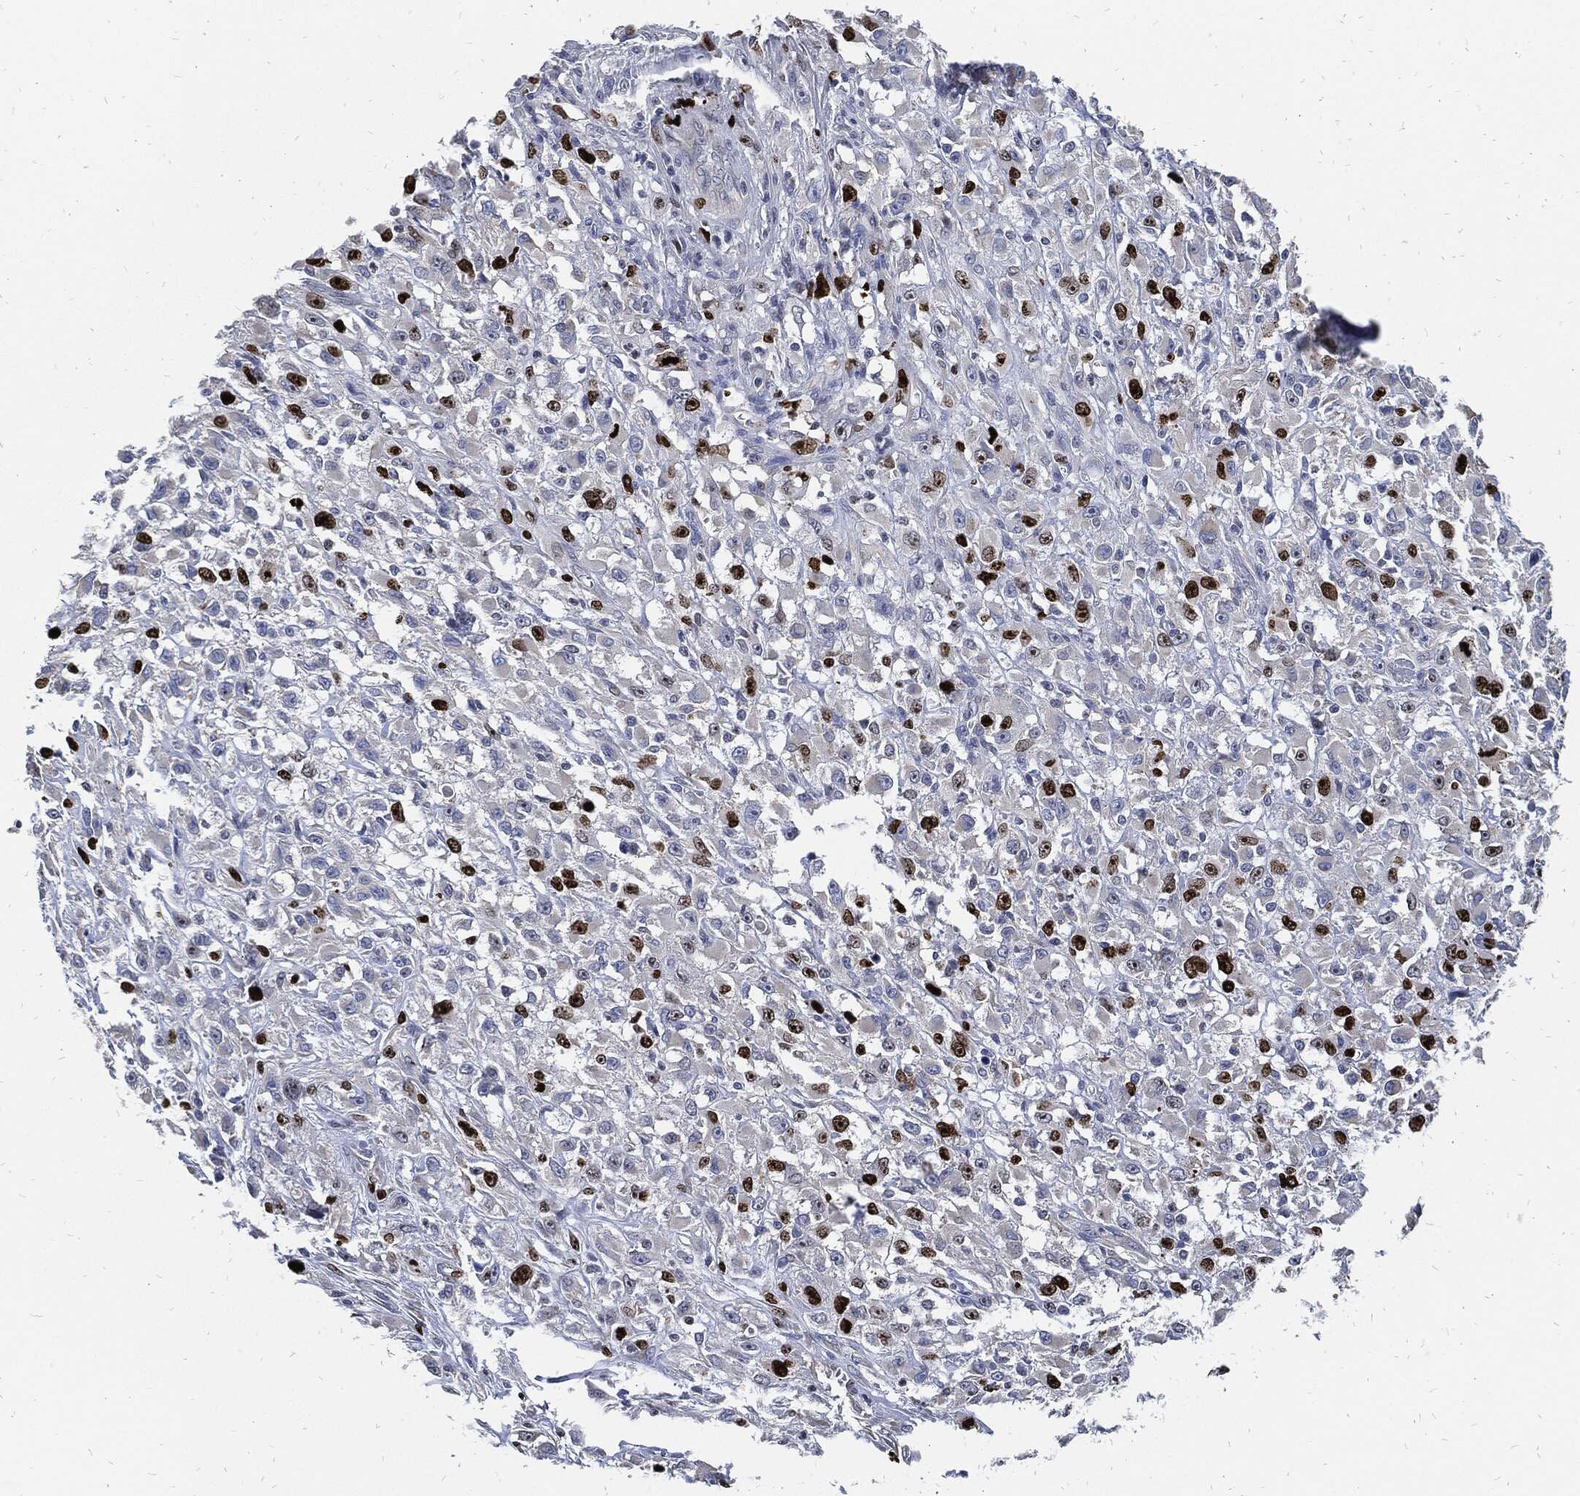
{"staining": {"intensity": "strong", "quantity": "<25%", "location": "nuclear"}, "tissue": "head and neck cancer", "cell_type": "Tumor cells", "image_type": "cancer", "snomed": [{"axis": "morphology", "description": "Squamous cell carcinoma, NOS"}, {"axis": "morphology", "description": "Squamous cell carcinoma, metastatic, NOS"}, {"axis": "topography", "description": "Oral tissue"}, {"axis": "topography", "description": "Head-Neck"}], "caption": "Immunohistochemistry (DAB) staining of metastatic squamous cell carcinoma (head and neck) shows strong nuclear protein expression in about <25% of tumor cells.", "gene": "MKI67", "patient": {"sex": "female", "age": 85}}